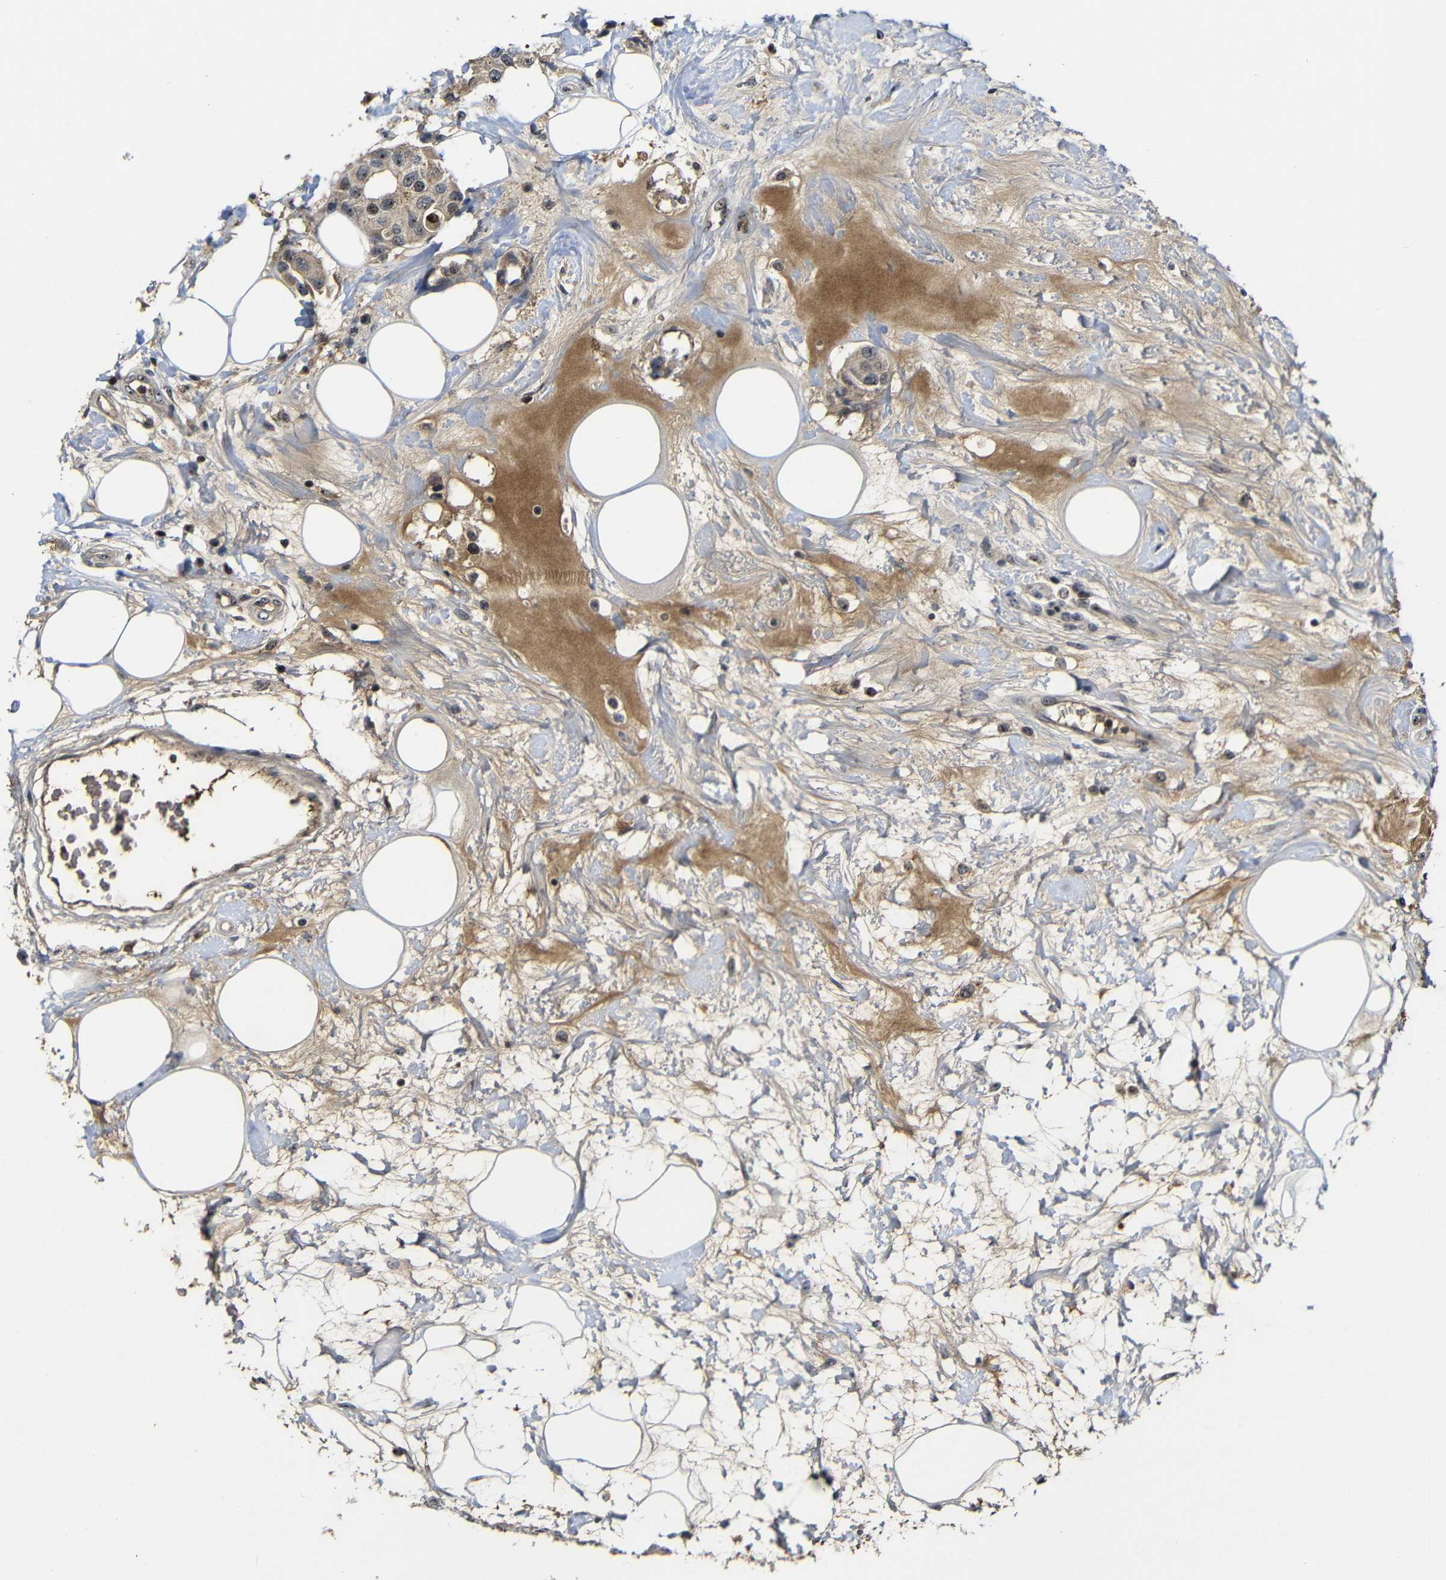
{"staining": {"intensity": "moderate", "quantity": ">75%", "location": "cytoplasmic/membranous,nuclear"}, "tissue": "breast cancer", "cell_type": "Tumor cells", "image_type": "cancer", "snomed": [{"axis": "morphology", "description": "Normal tissue, NOS"}, {"axis": "morphology", "description": "Duct carcinoma"}, {"axis": "topography", "description": "Breast"}], "caption": "Brown immunohistochemical staining in human breast cancer (infiltrating ductal carcinoma) demonstrates moderate cytoplasmic/membranous and nuclear positivity in about >75% of tumor cells. The staining is performed using DAB (3,3'-diaminobenzidine) brown chromogen to label protein expression. The nuclei are counter-stained blue using hematoxylin.", "gene": "MYC", "patient": {"sex": "female", "age": 39}}